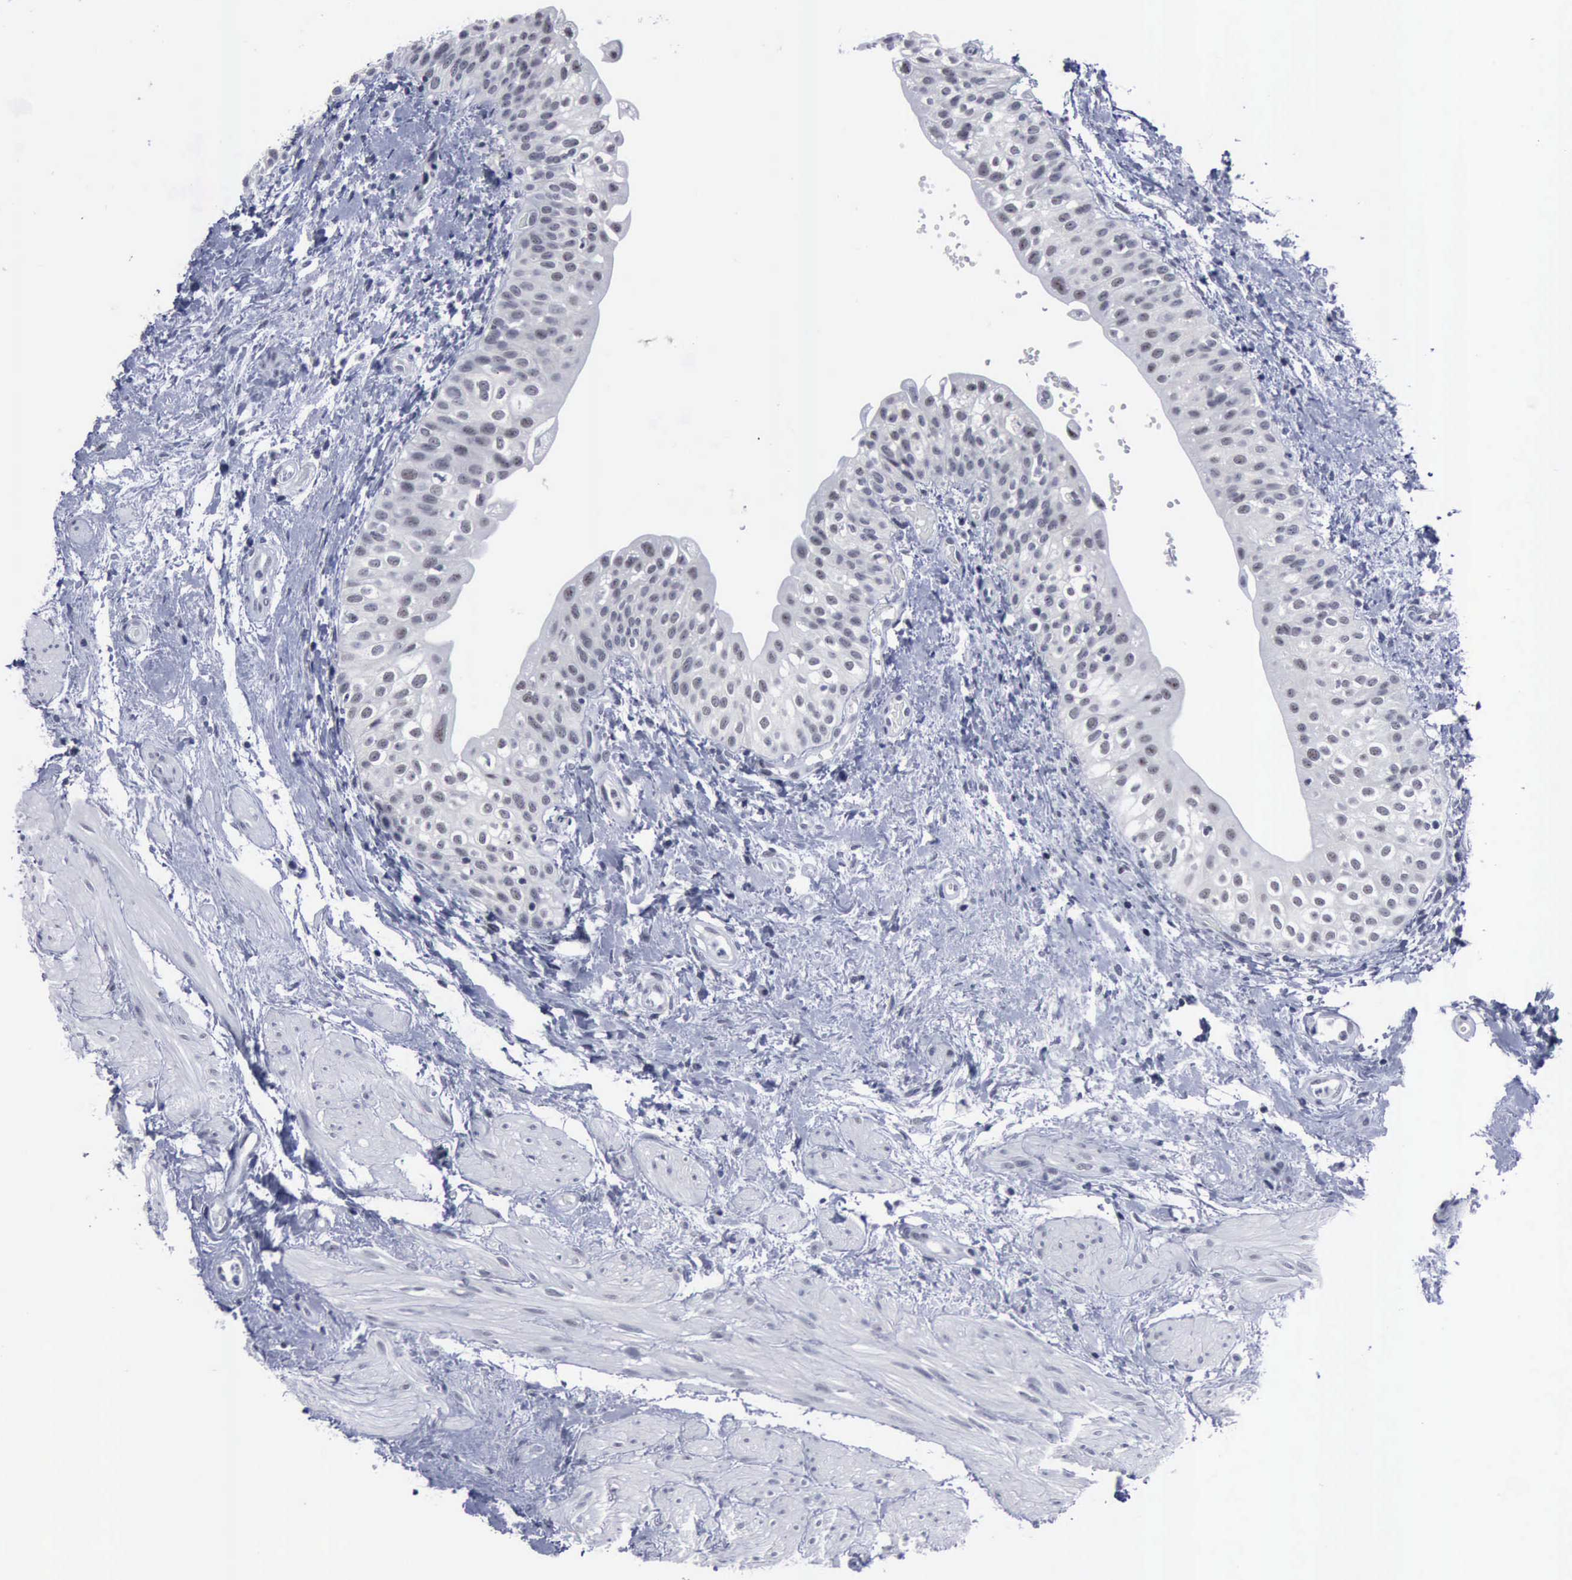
{"staining": {"intensity": "negative", "quantity": "none", "location": "none"}, "tissue": "urinary bladder", "cell_type": "Urothelial cells", "image_type": "normal", "snomed": [{"axis": "morphology", "description": "Normal tissue, NOS"}, {"axis": "topography", "description": "Urinary bladder"}], "caption": "Protein analysis of unremarkable urinary bladder demonstrates no significant staining in urothelial cells.", "gene": "BRD1", "patient": {"sex": "female", "age": 55}}